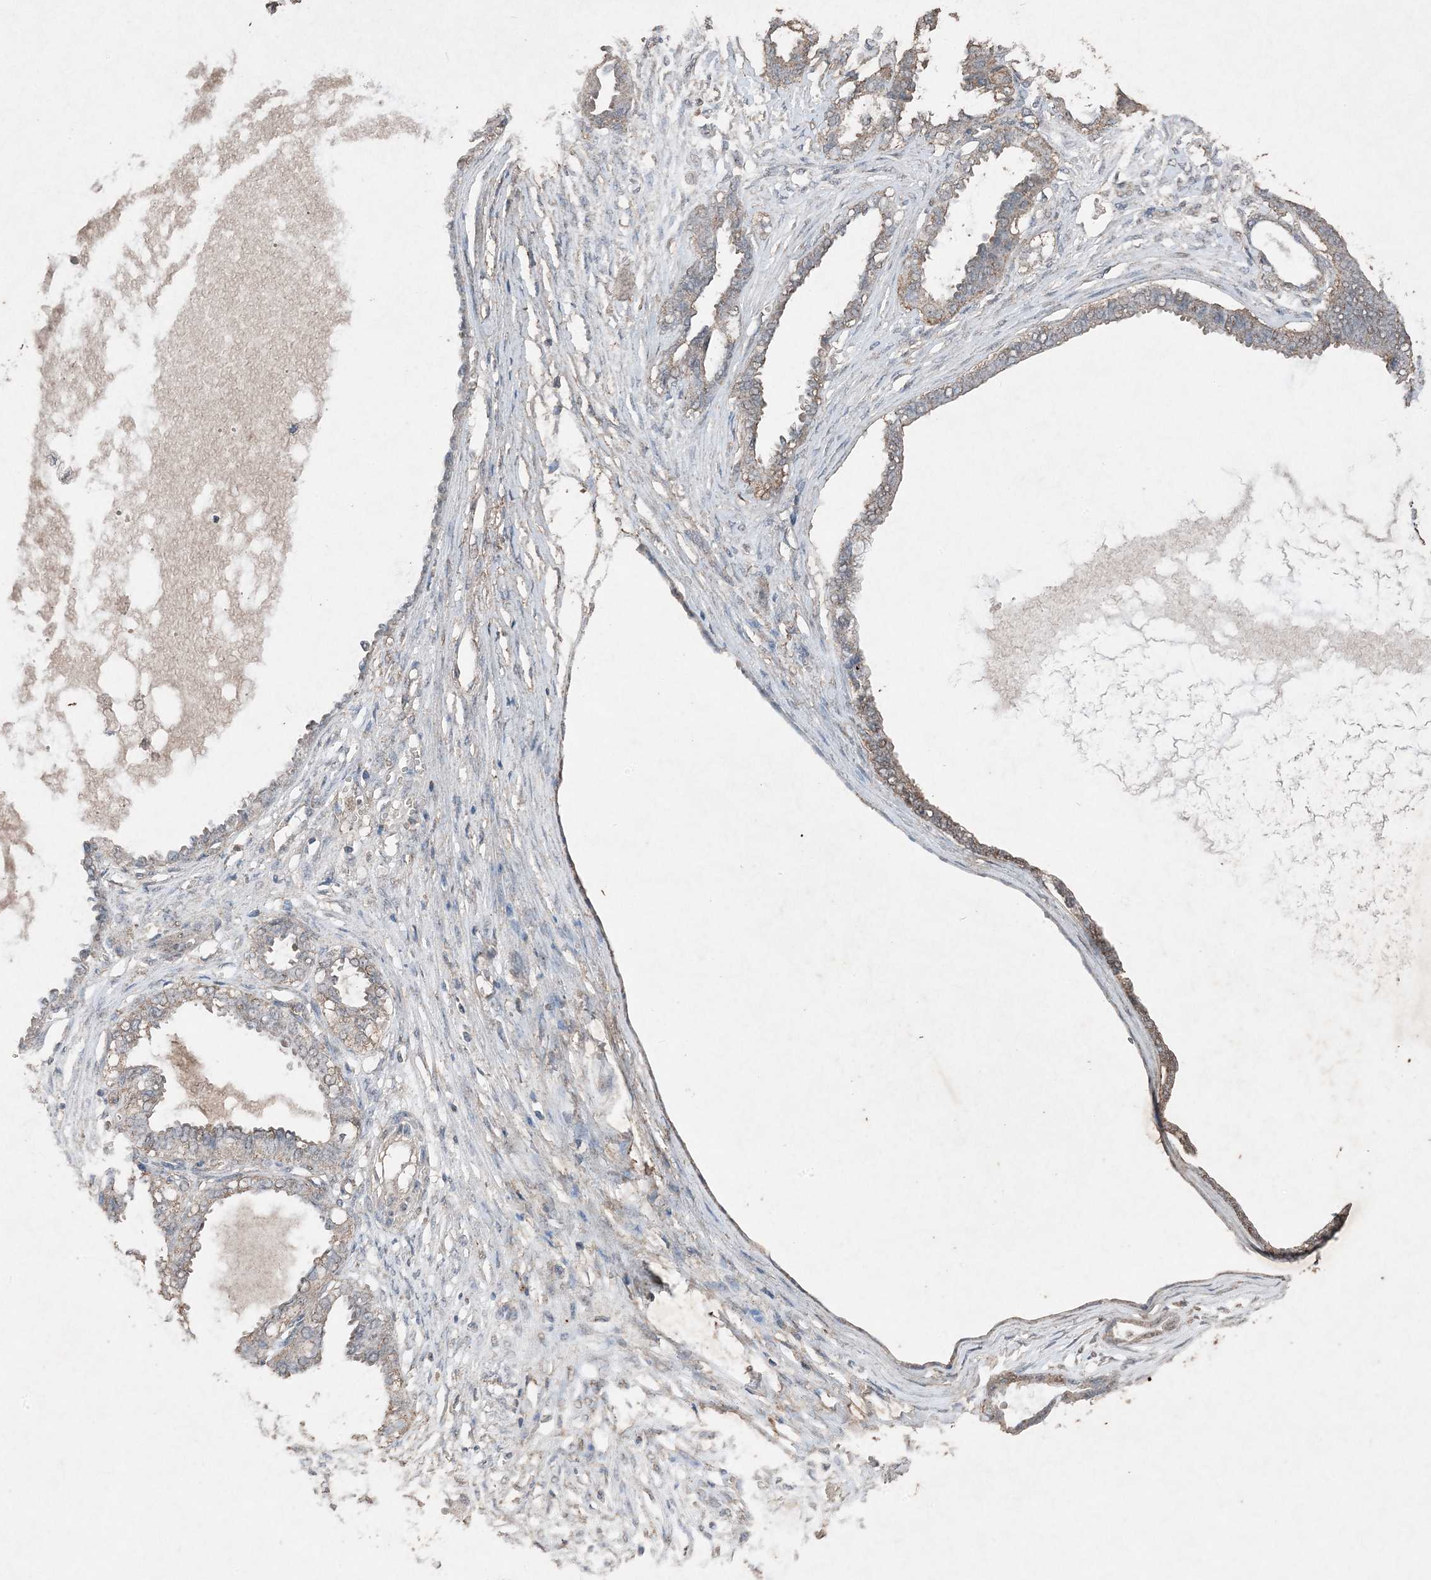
{"staining": {"intensity": "weak", "quantity": "25%-75%", "location": "cytoplasmic/membranous"}, "tissue": "ovarian cancer", "cell_type": "Tumor cells", "image_type": "cancer", "snomed": [{"axis": "morphology", "description": "Carcinoma, NOS"}, {"axis": "morphology", "description": "Carcinoma, endometroid"}, {"axis": "topography", "description": "Ovary"}], "caption": "Endometroid carcinoma (ovarian) stained for a protein exhibits weak cytoplasmic/membranous positivity in tumor cells. (DAB = brown stain, brightfield microscopy at high magnification).", "gene": "FCN3", "patient": {"sex": "female", "age": 50}}